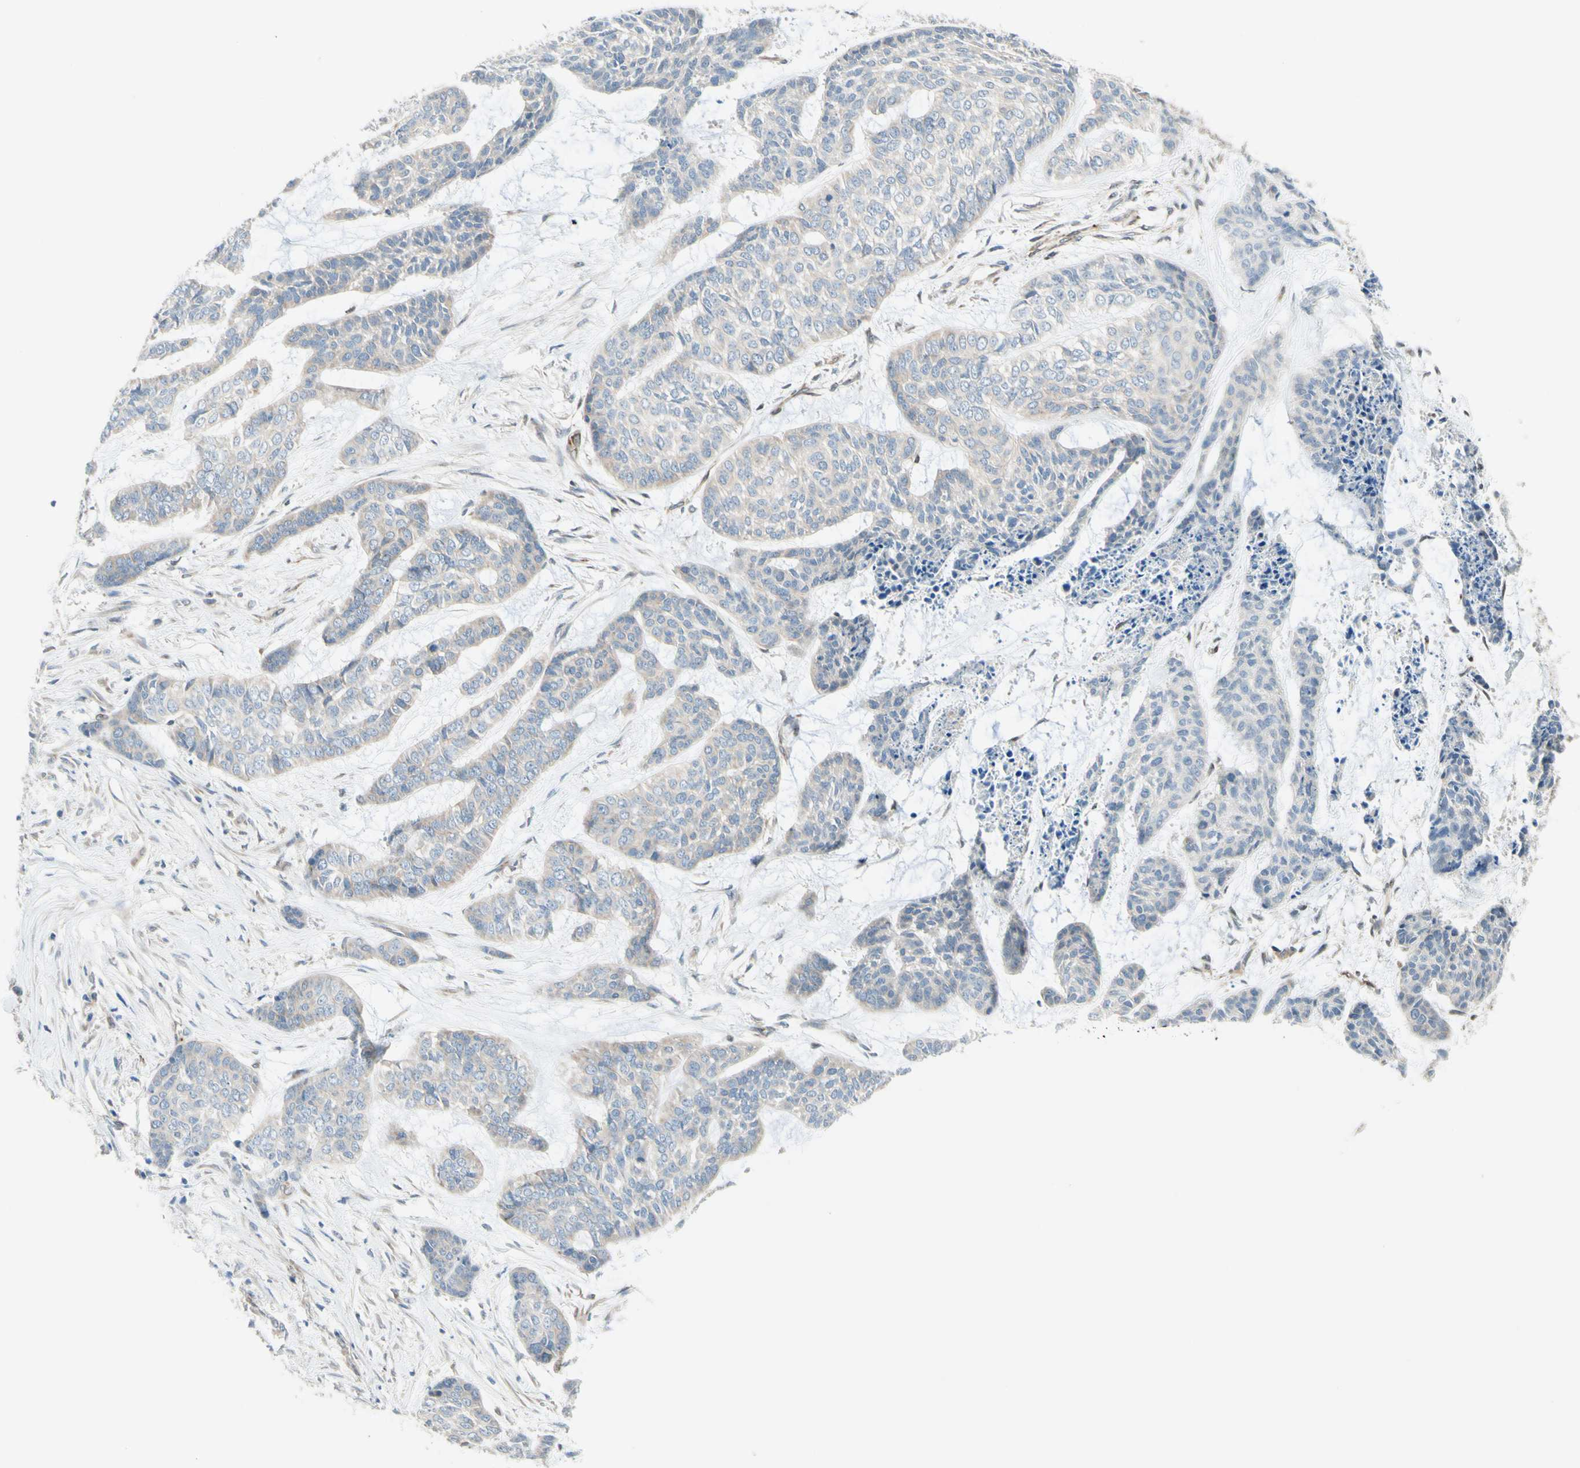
{"staining": {"intensity": "weak", "quantity": "25%-75%", "location": "cytoplasmic/membranous"}, "tissue": "skin cancer", "cell_type": "Tumor cells", "image_type": "cancer", "snomed": [{"axis": "morphology", "description": "Basal cell carcinoma"}, {"axis": "topography", "description": "Skin"}], "caption": "About 25%-75% of tumor cells in human skin cancer demonstrate weak cytoplasmic/membranous protein expression as visualized by brown immunohistochemical staining.", "gene": "TRAF2", "patient": {"sex": "female", "age": 64}}